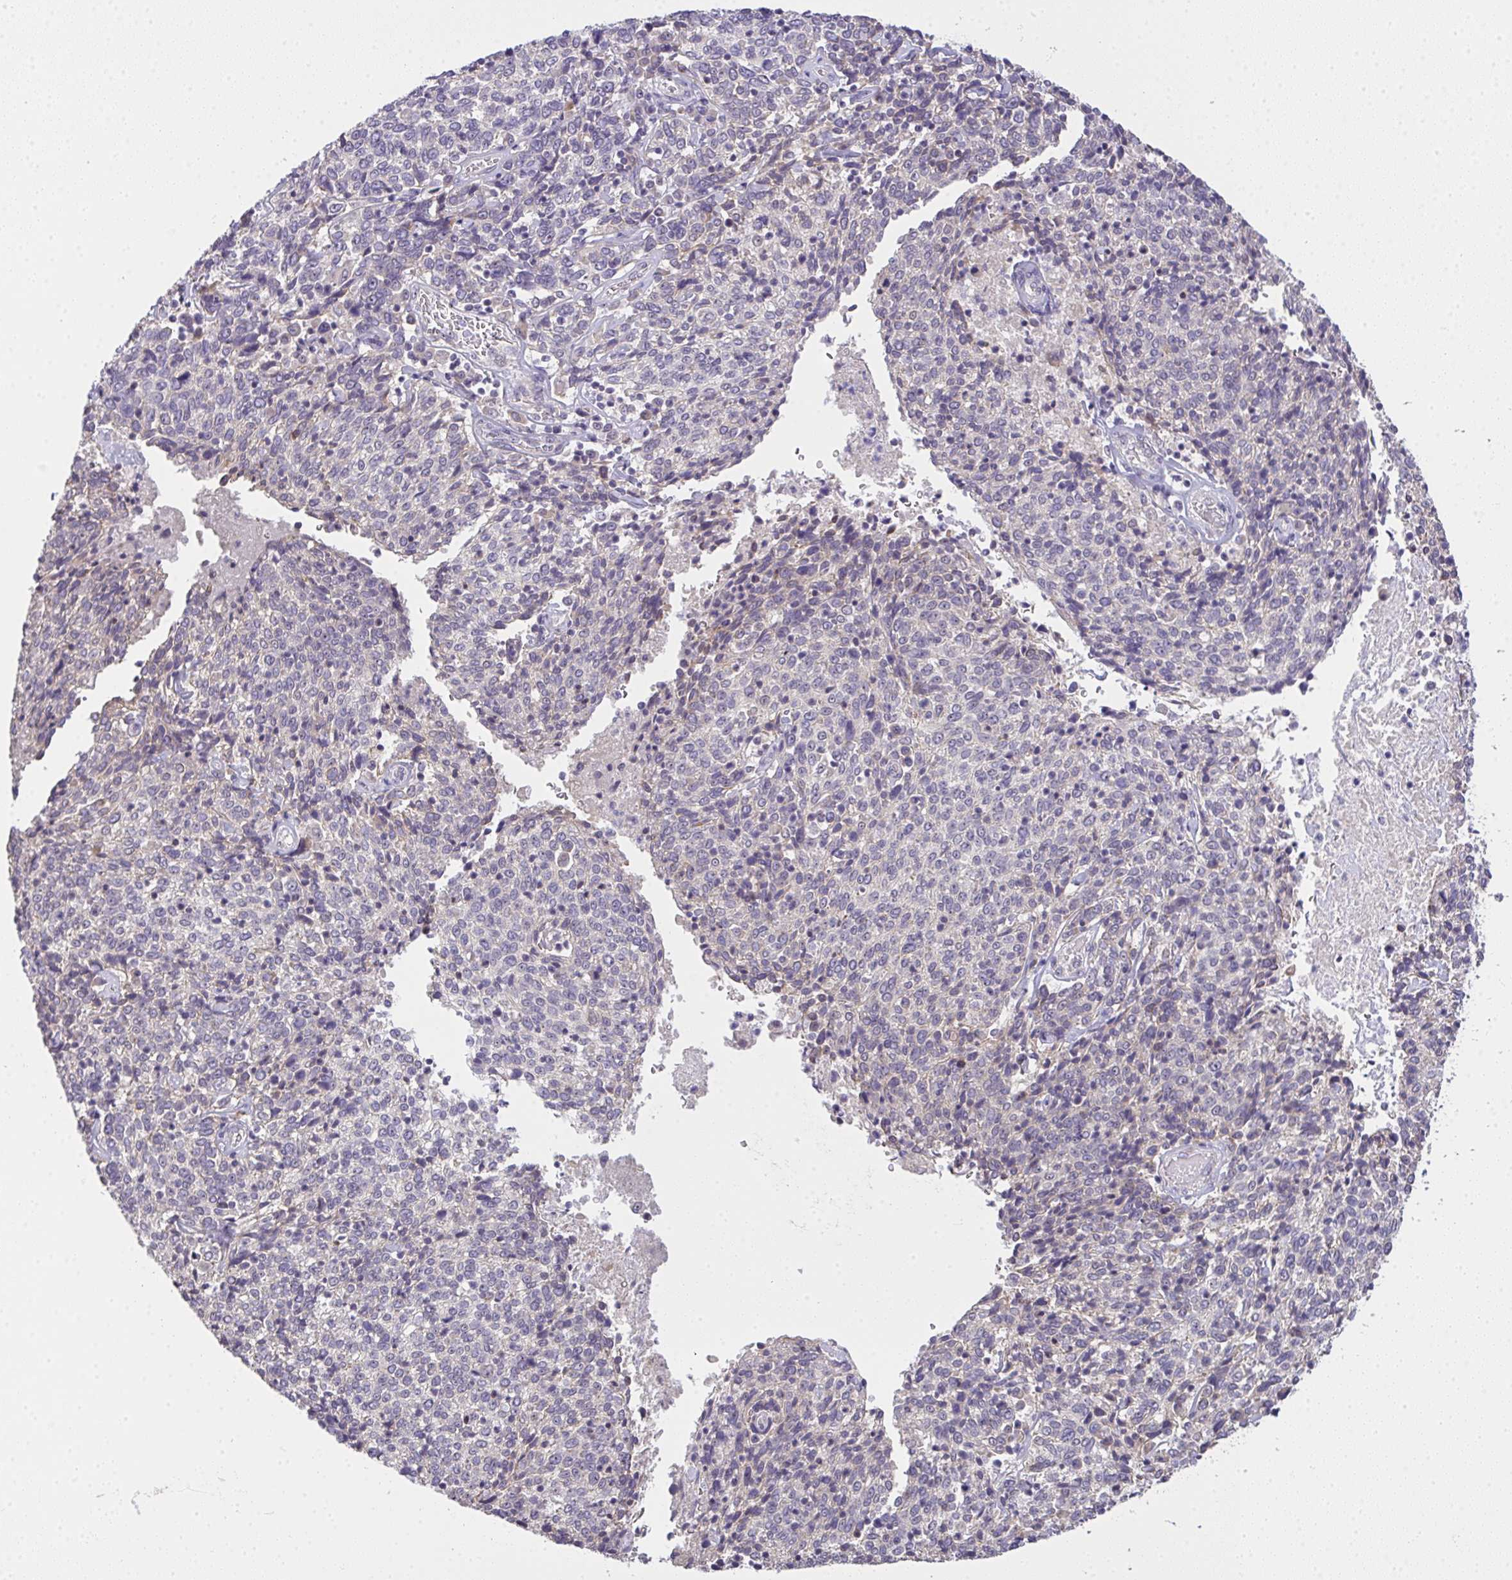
{"staining": {"intensity": "negative", "quantity": "none", "location": "none"}, "tissue": "cervical cancer", "cell_type": "Tumor cells", "image_type": "cancer", "snomed": [{"axis": "morphology", "description": "Squamous cell carcinoma, NOS"}, {"axis": "topography", "description": "Cervix"}], "caption": "Protein analysis of squamous cell carcinoma (cervical) displays no significant staining in tumor cells. (Brightfield microscopy of DAB immunohistochemistry at high magnification).", "gene": "NT5C1A", "patient": {"sex": "female", "age": 46}}